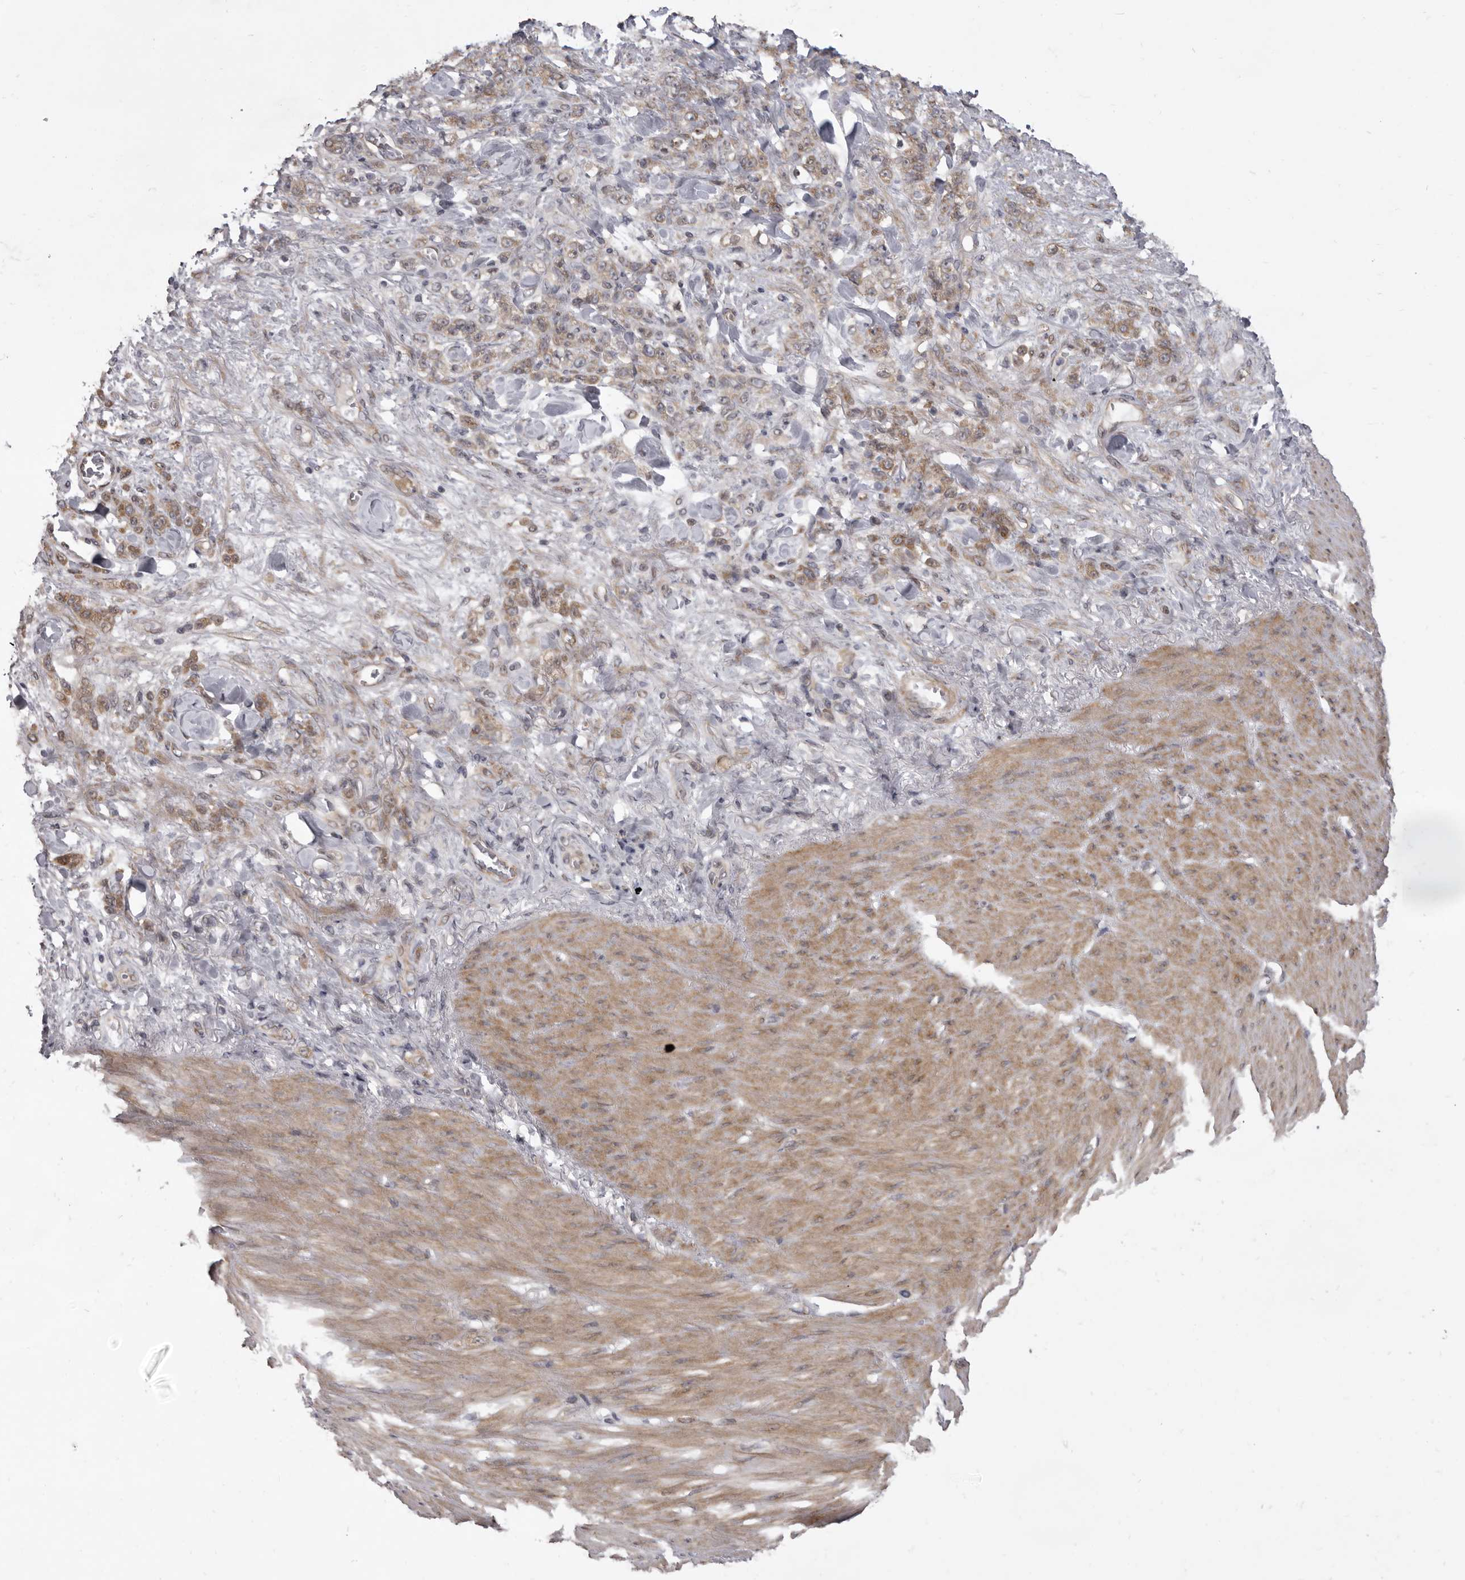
{"staining": {"intensity": "moderate", "quantity": ">75%", "location": "cytoplasmic/membranous"}, "tissue": "stomach cancer", "cell_type": "Tumor cells", "image_type": "cancer", "snomed": [{"axis": "morphology", "description": "Normal tissue, NOS"}, {"axis": "morphology", "description": "Adenocarcinoma, NOS"}, {"axis": "topography", "description": "Stomach"}], "caption": "Tumor cells display moderate cytoplasmic/membranous positivity in approximately >75% of cells in stomach cancer (adenocarcinoma).", "gene": "TBC1D8B", "patient": {"sex": "male", "age": 82}}